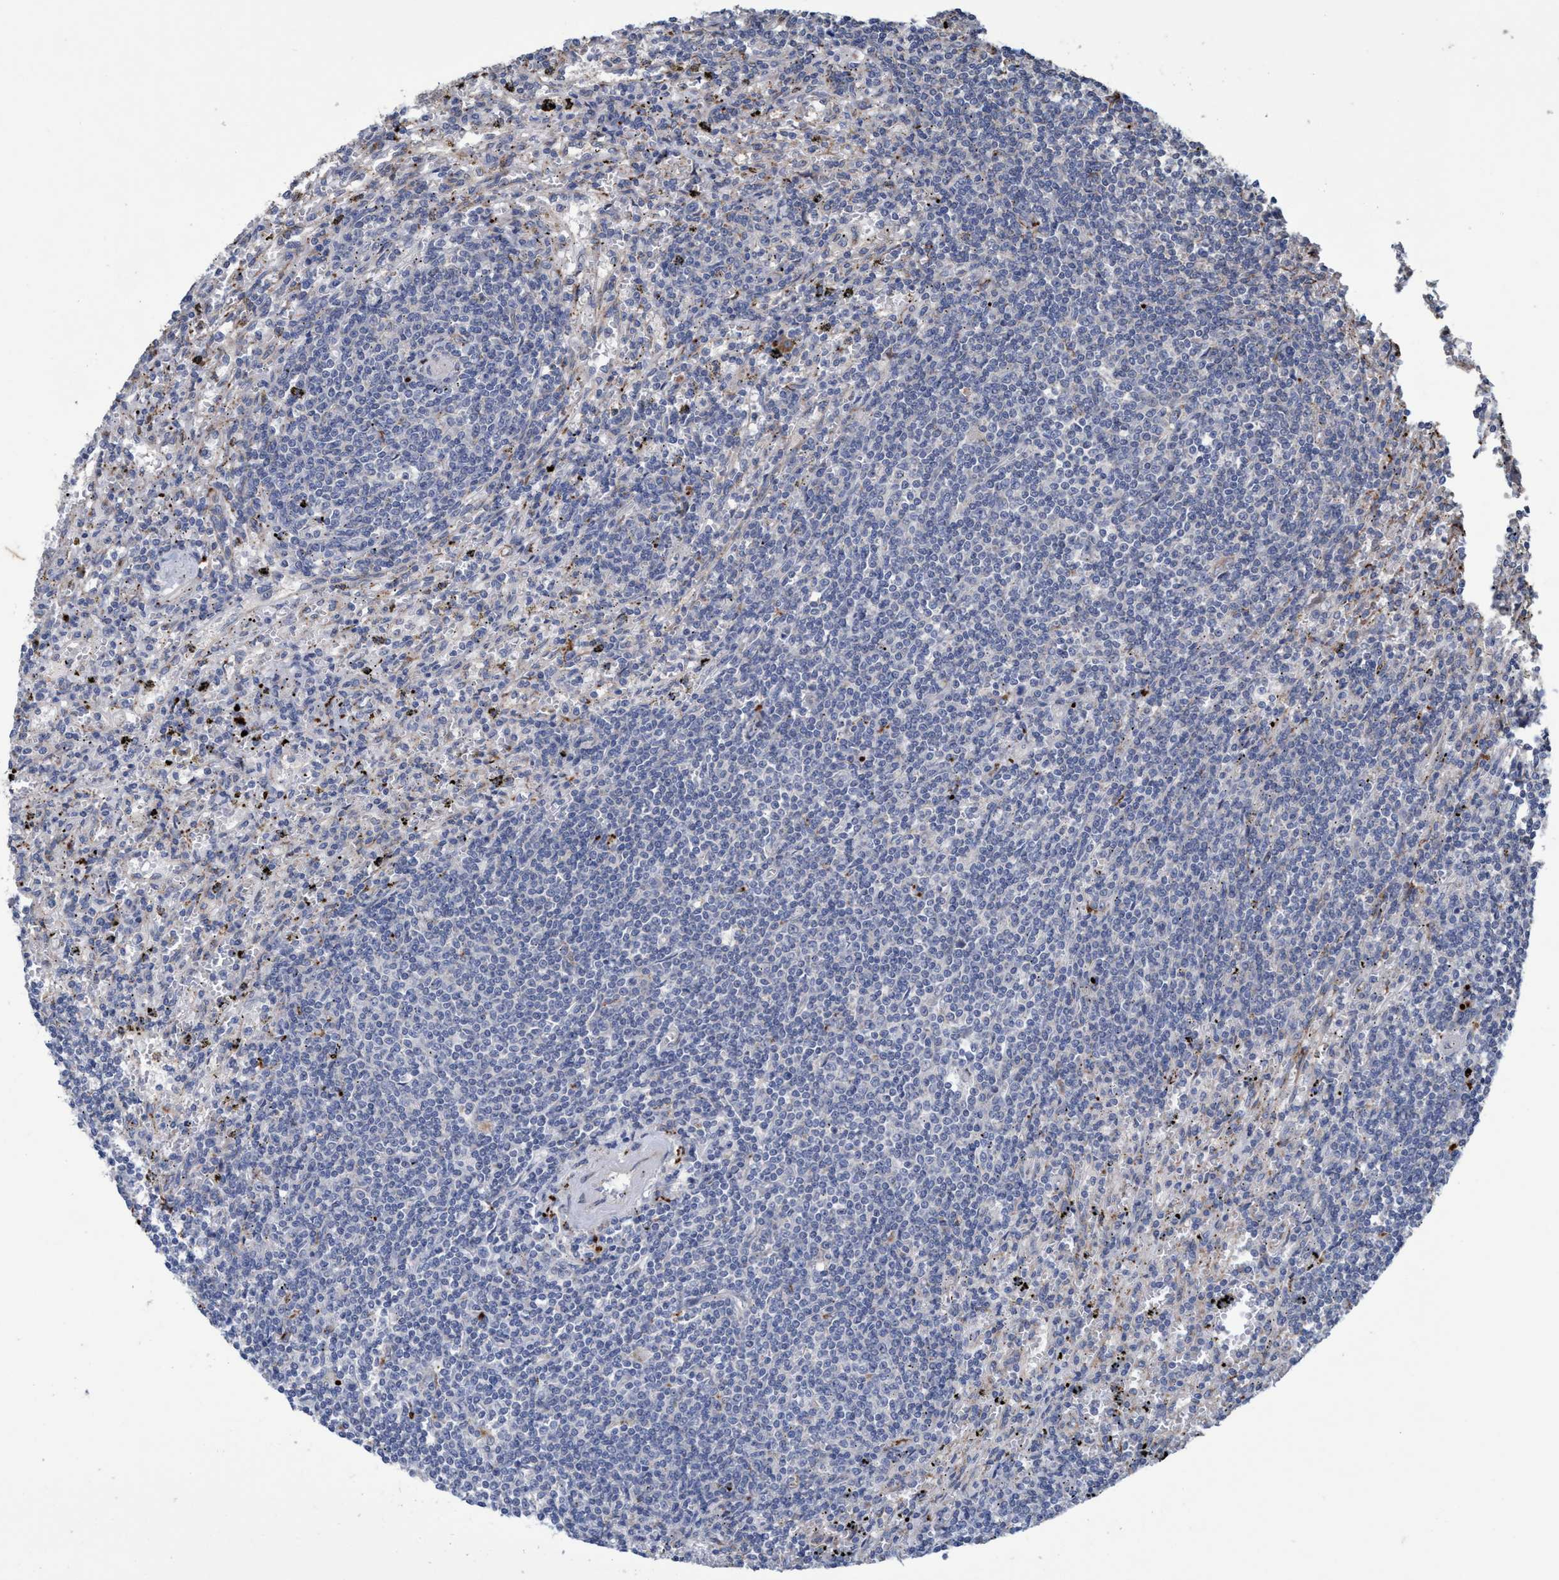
{"staining": {"intensity": "negative", "quantity": "none", "location": "none"}, "tissue": "lymphoma", "cell_type": "Tumor cells", "image_type": "cancer", "snomed": [{"axis": "morphology", "description": "Malignant lymphoma, non-Hodgkin's type, Low grade"}, {"axis": "topography", "description": "Spleen"}], "caption": "The image shows no significant positivity in tumor cells of low-grade malignant lymphoma, non-Hodgkin's type. (Brightfield microscopy of DAB (3,3'-diaminobenzidine) IHC at high magnification).", "gene": "BBS9", "patient": {"sex": "male", "age": 76}}